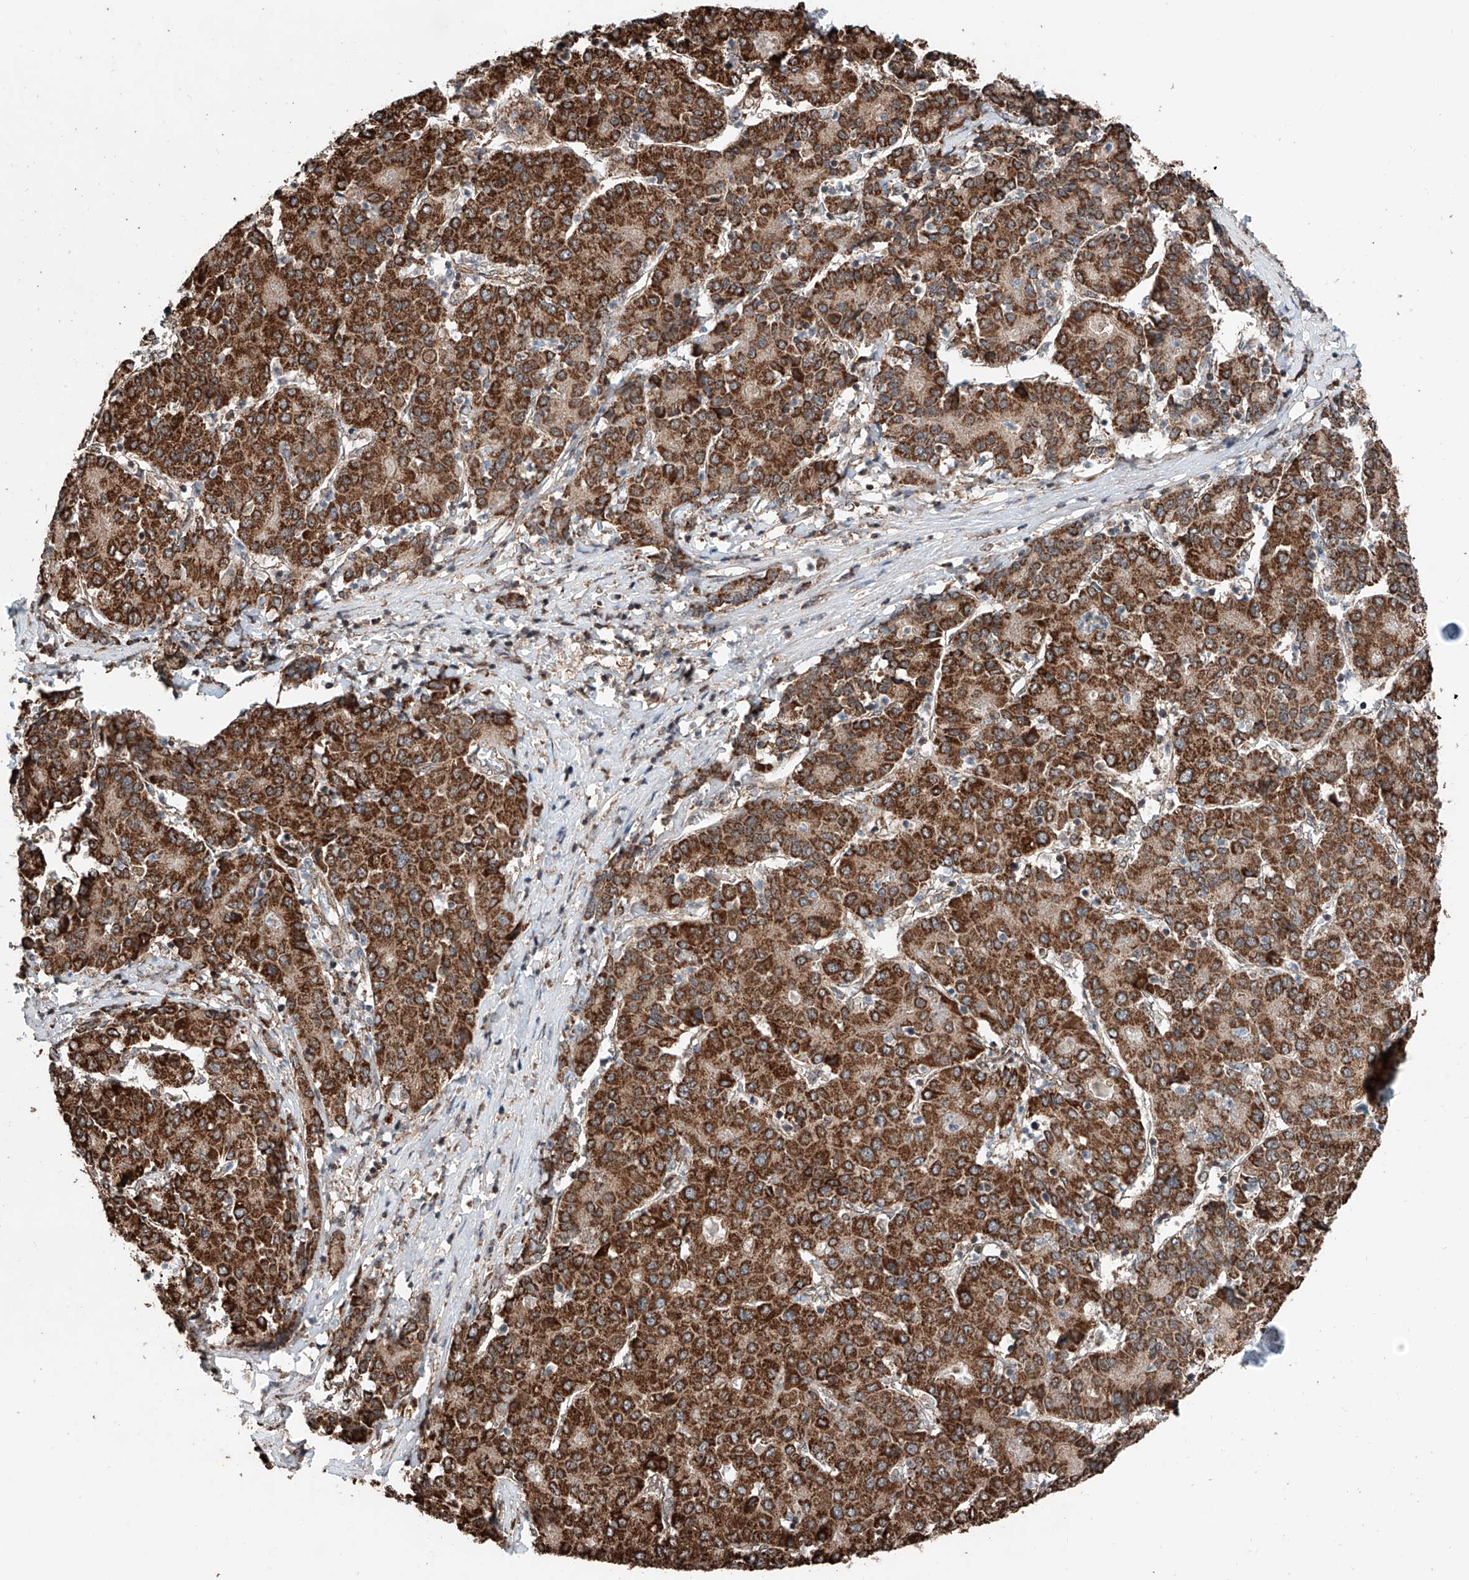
{"staining": {"intensity": "strong", "quantity": ">75%", "location": "cytoplasmic/membranous"}, "tissue": "liver cancer", "cell_type": "Tumor cells", "image_type": "cancer", "snomed": [{"axis": "morphology", "description": "Carcinoma, Hepatocellular, NOS"}, {"axis": "topography", "description": "Liver"}], "caption": "This image exhibits immunohistochemistry staining of human liver cancer (hepatocellular carcinoma), with high strong cytoplasmic/membranous staining in about >75% of tumor cells.", "gene": "ZNF445", "patient": {"sex": "male", "age": 65}}